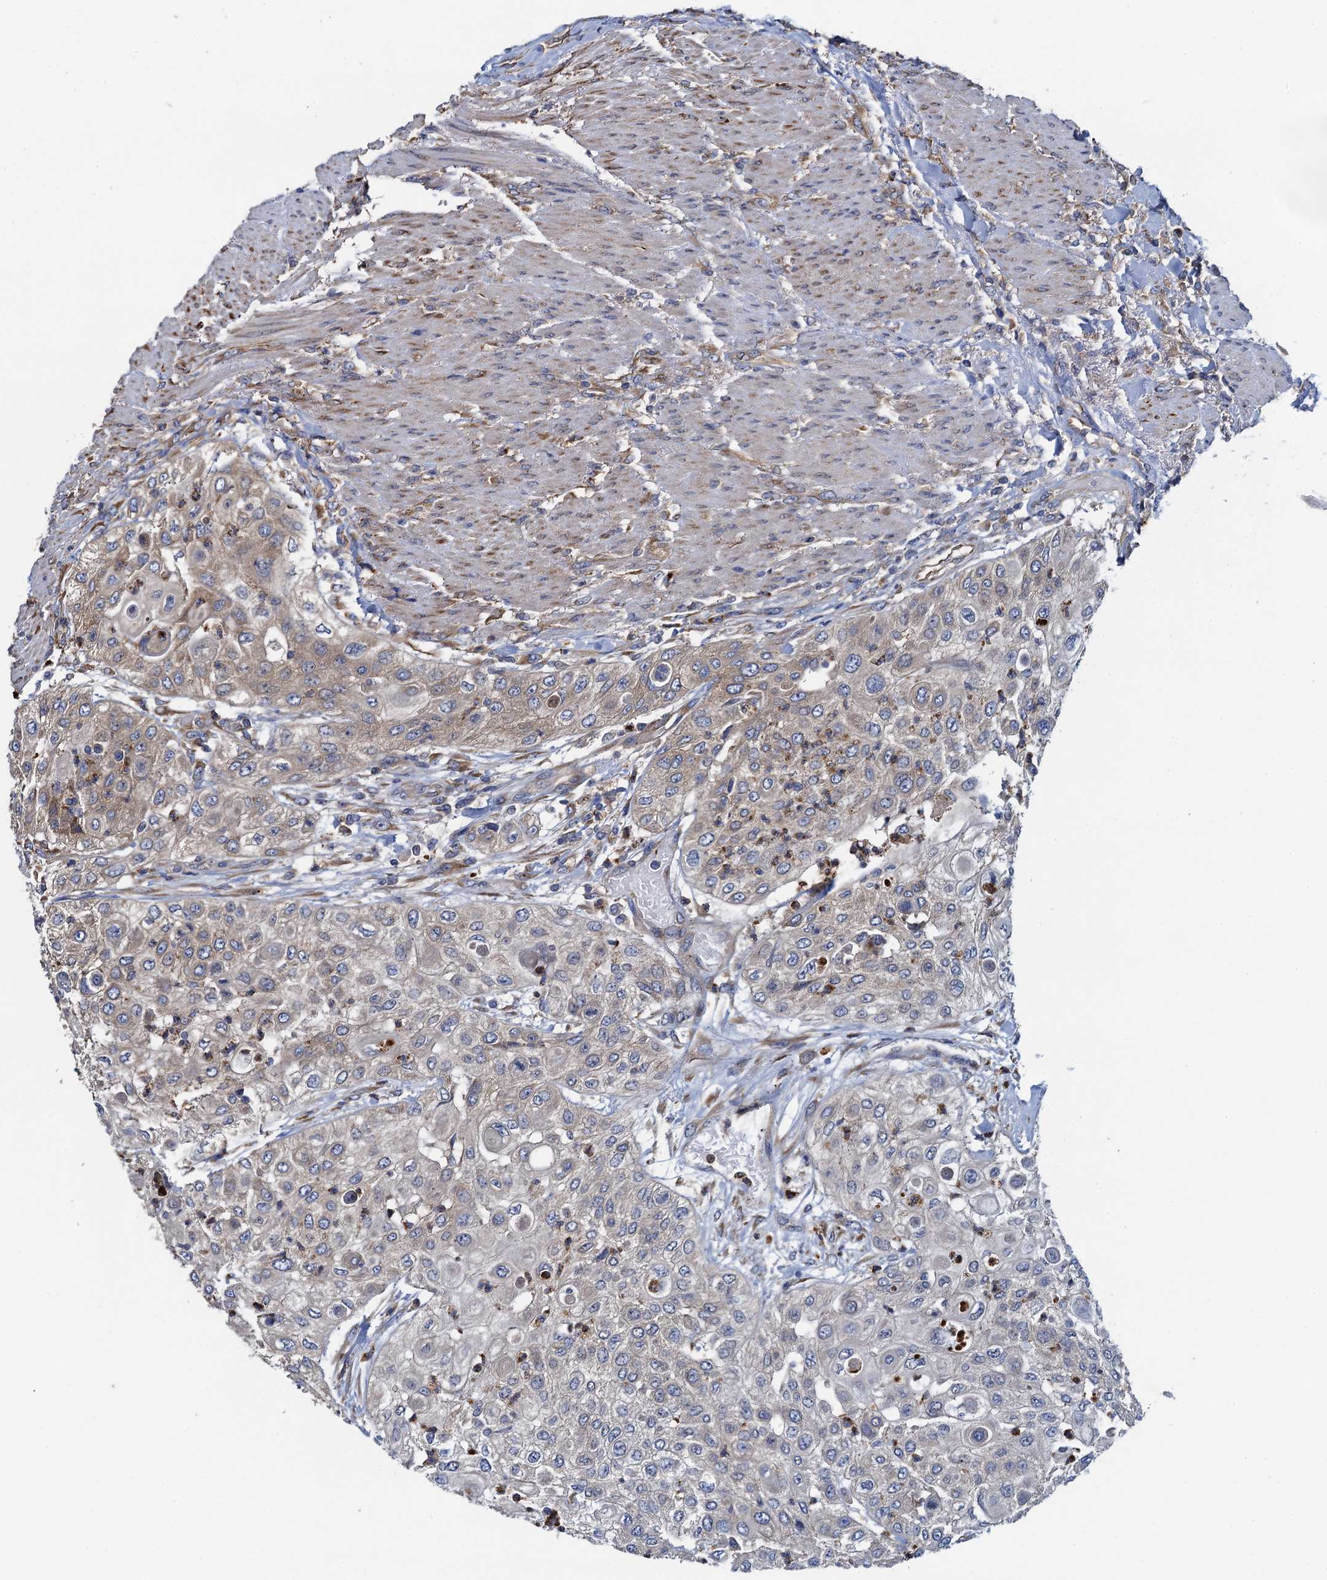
{"staining": {"intensity": "weak", "quantity": "<25%", "location": "cytoplasmic/membranous"}, "tissue": "urothelial cancer", "cell_type": "Tumor cells", "image_type": "cancer", "snomed": [{"axis": "morphology", "description": "Urothelial carcinoma, High grade"}, {"axis": "topography", "description": "Urinary bladder"}], "caption": "Protein analysis of urothelial cancer demonstrates no significant expression in tumor cells. (DAB immunohistochemistry (IHC) visualized using brightfield microscopy, high magnification).", "gene": "ADCY9", "patient": {"sex": "female", "age": 79}}